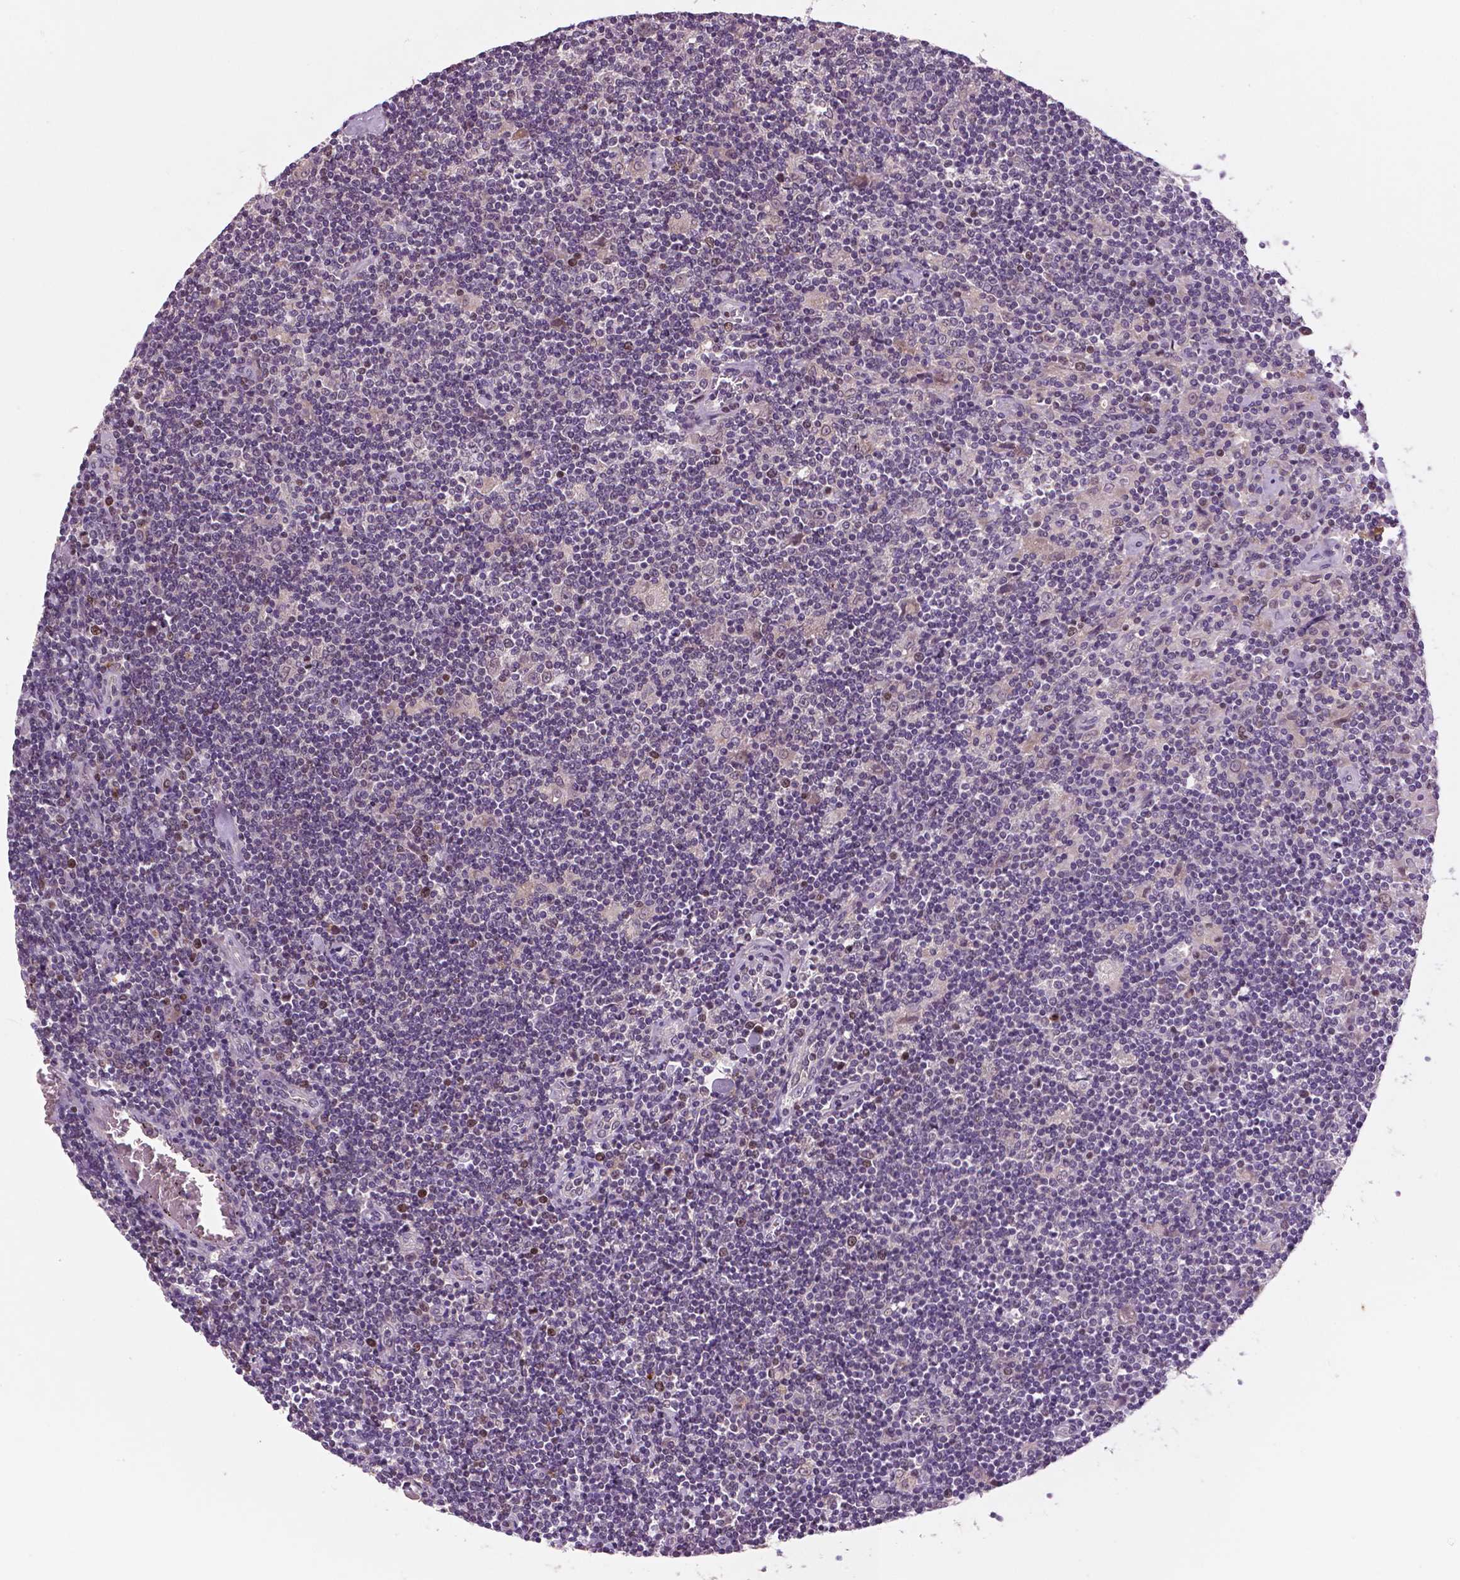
{"staining": {"intensity": "negative", "quantity": "none", "location": "none"}, "tissue": "lymphoma", "cell_type": "Tumor cells", "image_type": "cancer", "snomed": [{"axis": "morphology", "description": "Hodgkin's disease, NOS"}, {"axis": "topography", "description": "Lymph node"}], "caption": "Immunohistochemistry (IHC) photomicrograph of human Hodgkin's disease stained for a protein (brown), which demonstrates no staining in tumor cells.", "gene": "MKI67", "patient": {"sex": "male", "age": 40}}